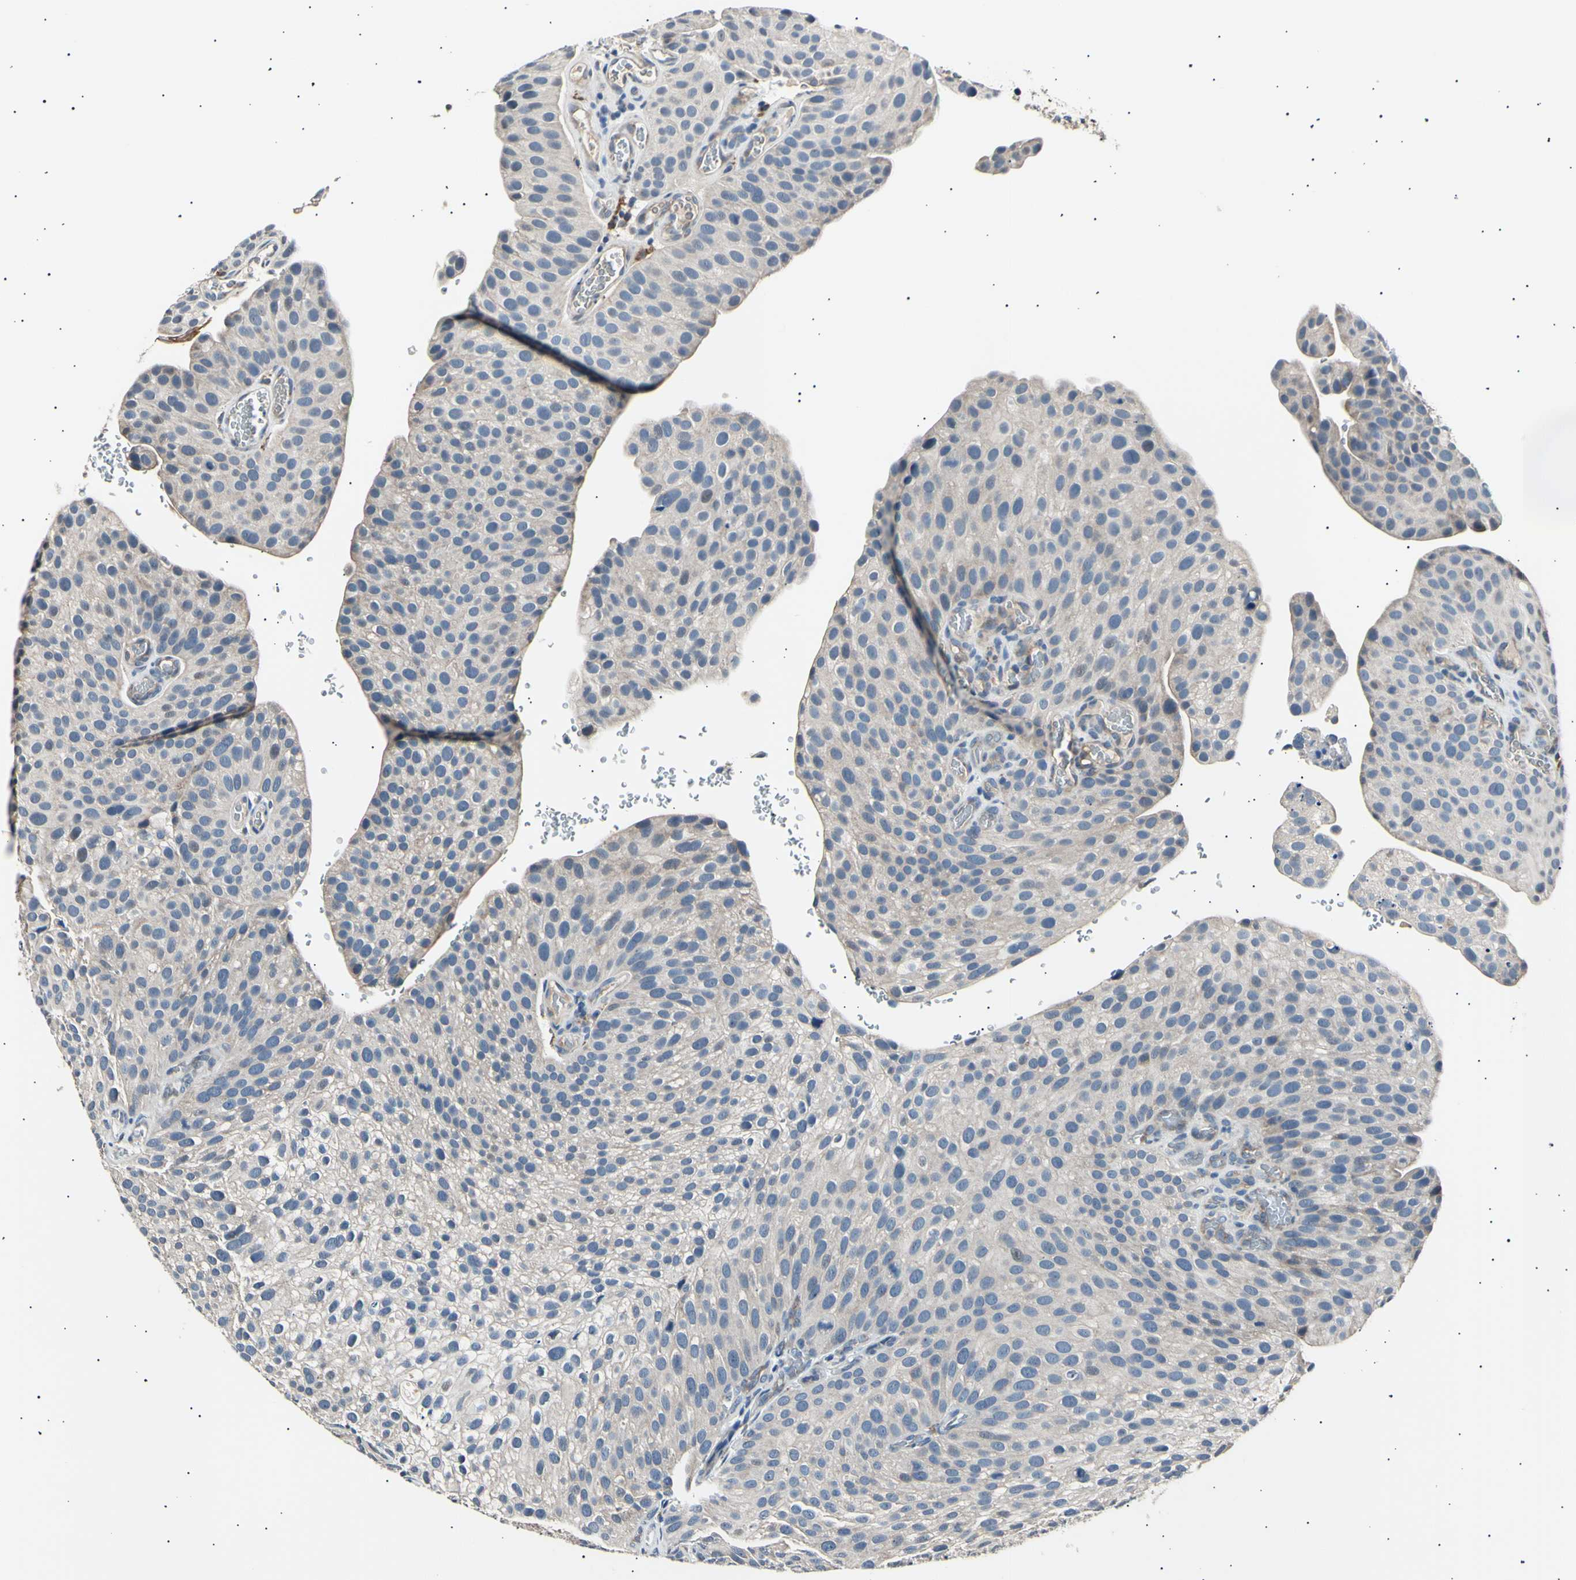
{"staining": {"intensity": "negative", "quantity": "none", "location": "none"}, "tissue": "urothelial cancer", "cell_type": "Tumor cells", "image_type": "cancer", "snomed": [{"axis": "morphology", "description": "Urothelial carcinoma, Low grade"}, {"axis": "topography", "description": "Smooth muscle"}, {"axis": "topography", "description": "Urinary bladder"}], "caption": "Tumor cells show no significant protein staining in low-grade urothelial carcinoma. Nuclei are stained in blue.", "gene": "ITGA6", "patient": {"sex": "male", "age": 60}}